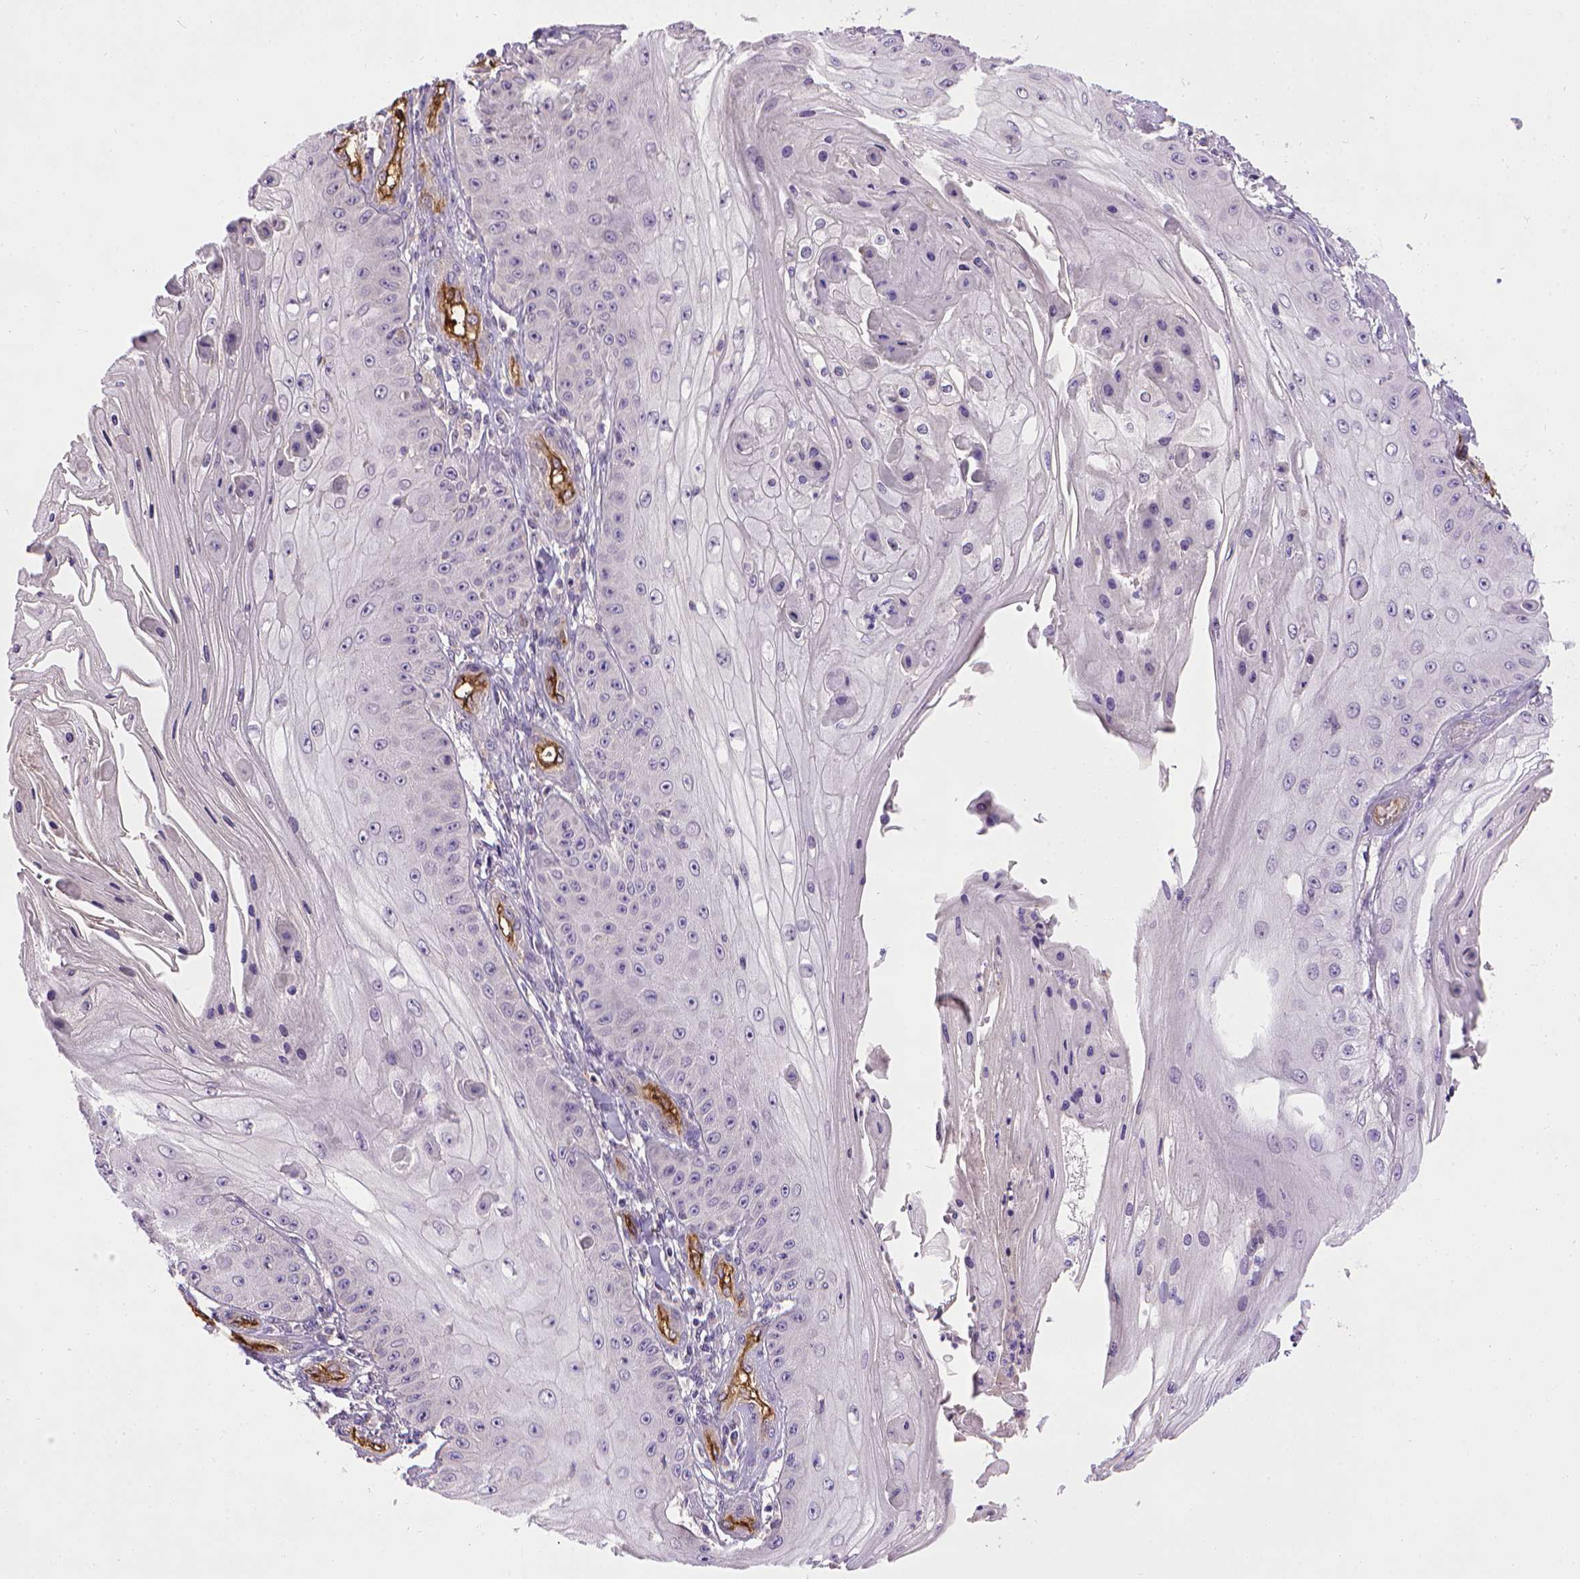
{"staining": {"intensity": "negative", "quantity": "none", "location": "none"}, "tissue": "skin cancer", "cell_type": "Tumor cells", "image_type": "cancer", "snomed": [{"axis": "morphology", "description": "Squamous cell carcinoma, NOS"}, {"axis": "topography", "description": "Skin"}], "caption": "Immunohistochemistry micrograph of neoplastic tissue: human skin cancer stained with DAB reveals no significant protein positivity in tumor cells.", "gene": "ENG", "patient": {"sex": "male", "age": 70}}